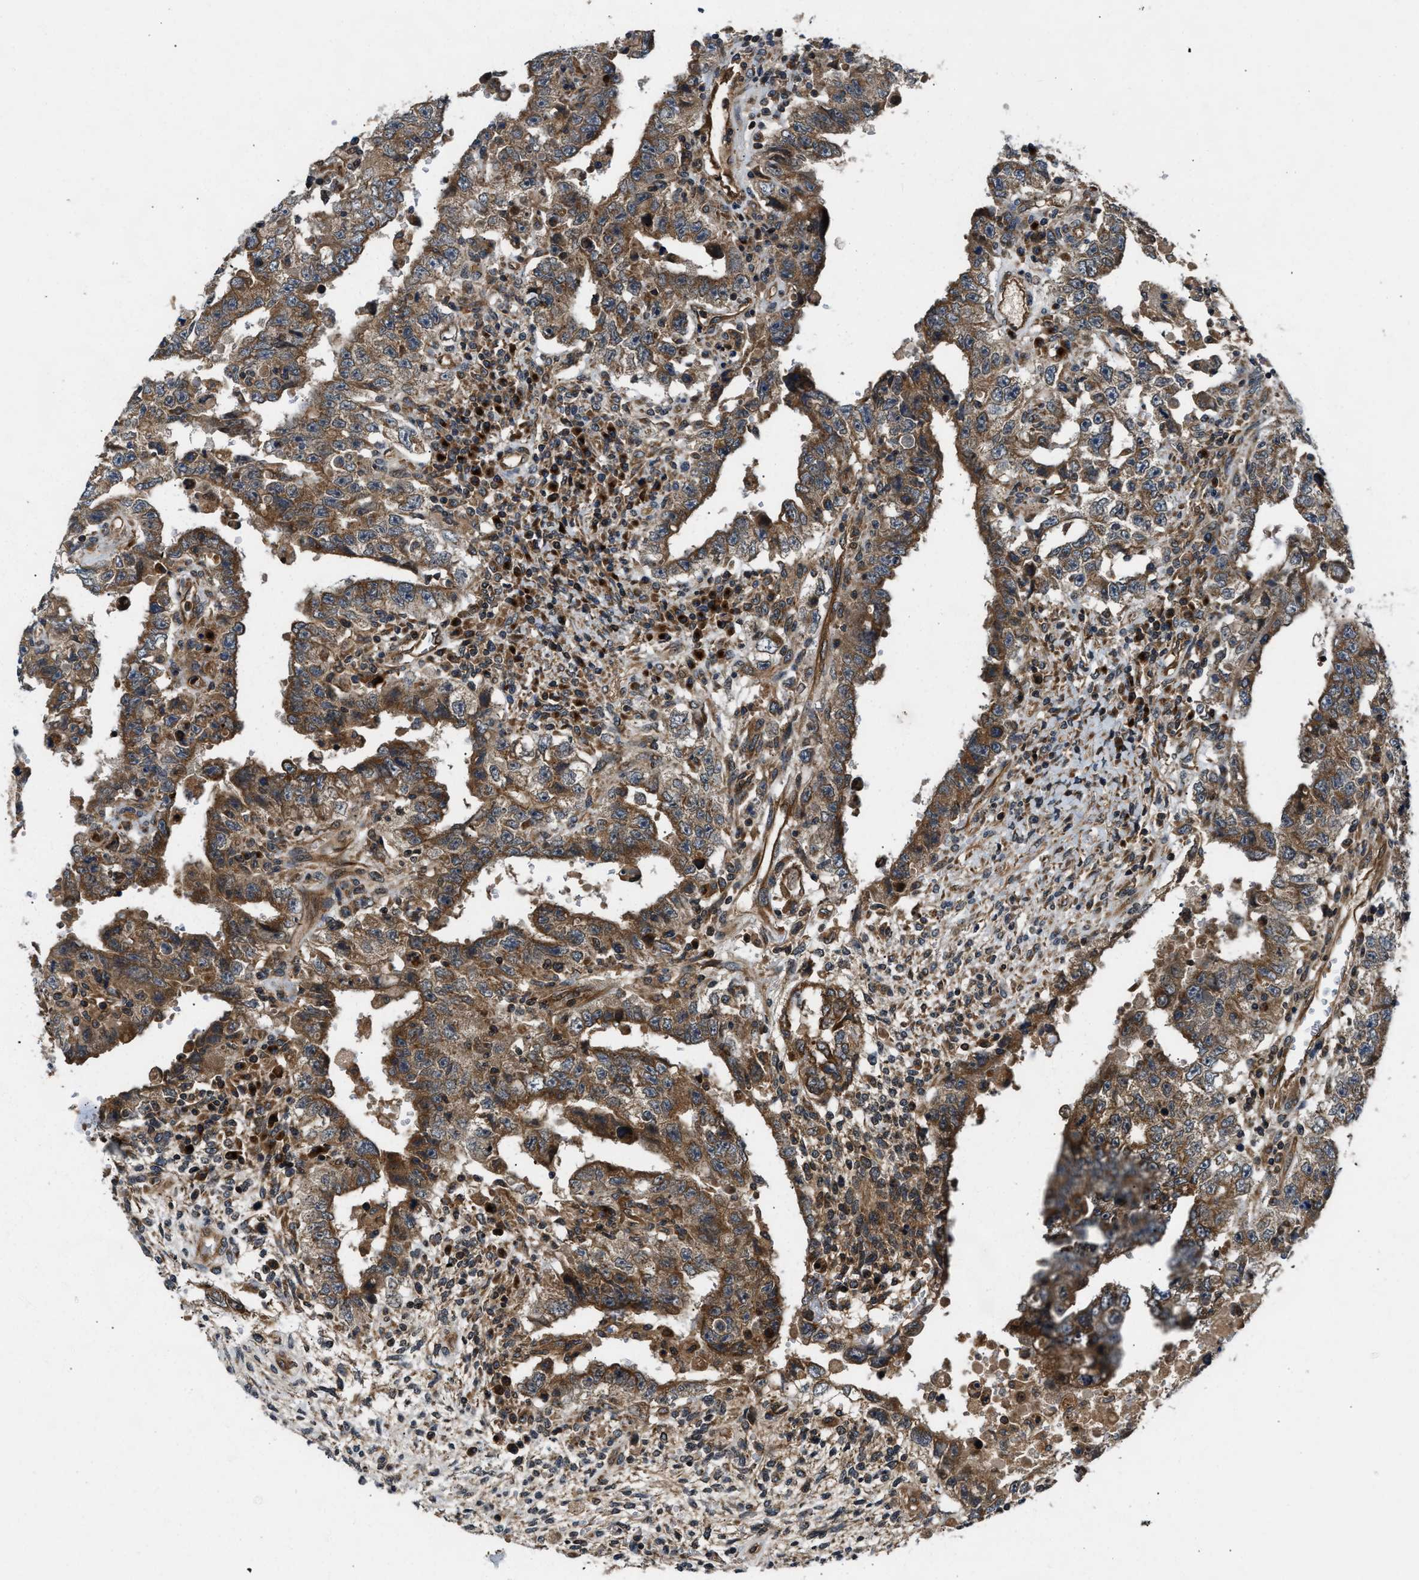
{"staining": {"intensity": "moderate", "quantity": ">75%", "location": "cytoplasmic/membranous"}, "tissue": "testis cancer", "cell_type": "Tumor cells", "image_type": "cancer", "snomed": [{"axis": "morphology", "description": "Carcinoma, Embryonal, NOS"}, {"axis": "topography", "description": "Testis"}], "caption": "Tumor cells reveal medium levels of moderate cytoplasmic/membranous positivity in approximately >75% of cells in testis cancer (embryonal carcinoma).", "gene": "PNPLA8", "patient": {"sex": "male", "age": 26}}